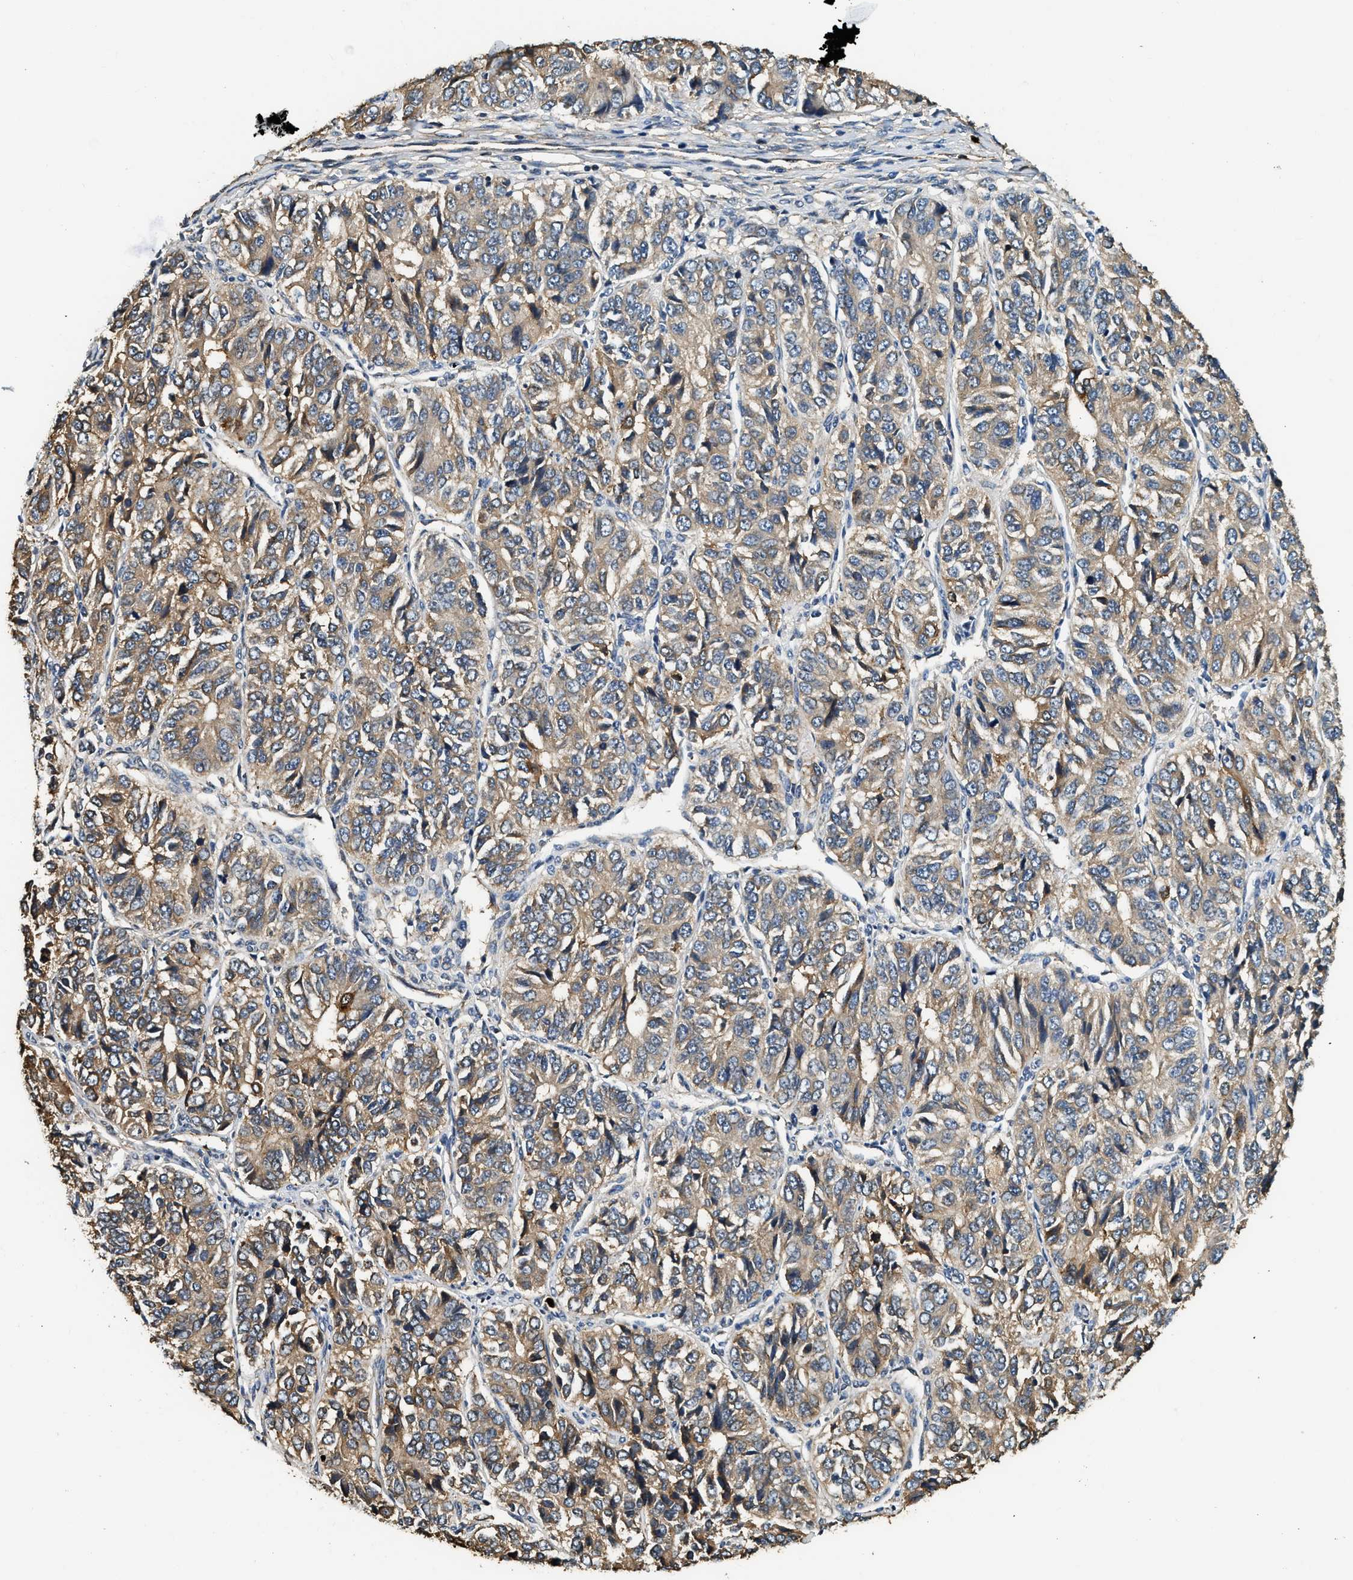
{"staining": {"intensity": "moderate", "quantity": ">75%", "location": "cytoplasmic/membranous"}, "tissue": "ovarian cancer", "cell_type": "Tumor cells", "image_type": "cancer", "snomed": [{"axis": "morphology", "description": "Carcinoma, endometroid"}, {"axis": "topography", "description": "Ovary"}], "caption": "This is an image of immunohistochemistry (IHC) staining of ovarian cancer, which shows moderate expression in the cytoplasmic/membranous of tumor cells.", "gene": "ANXA3", "patient": {"sex": "female", "age": 51}}